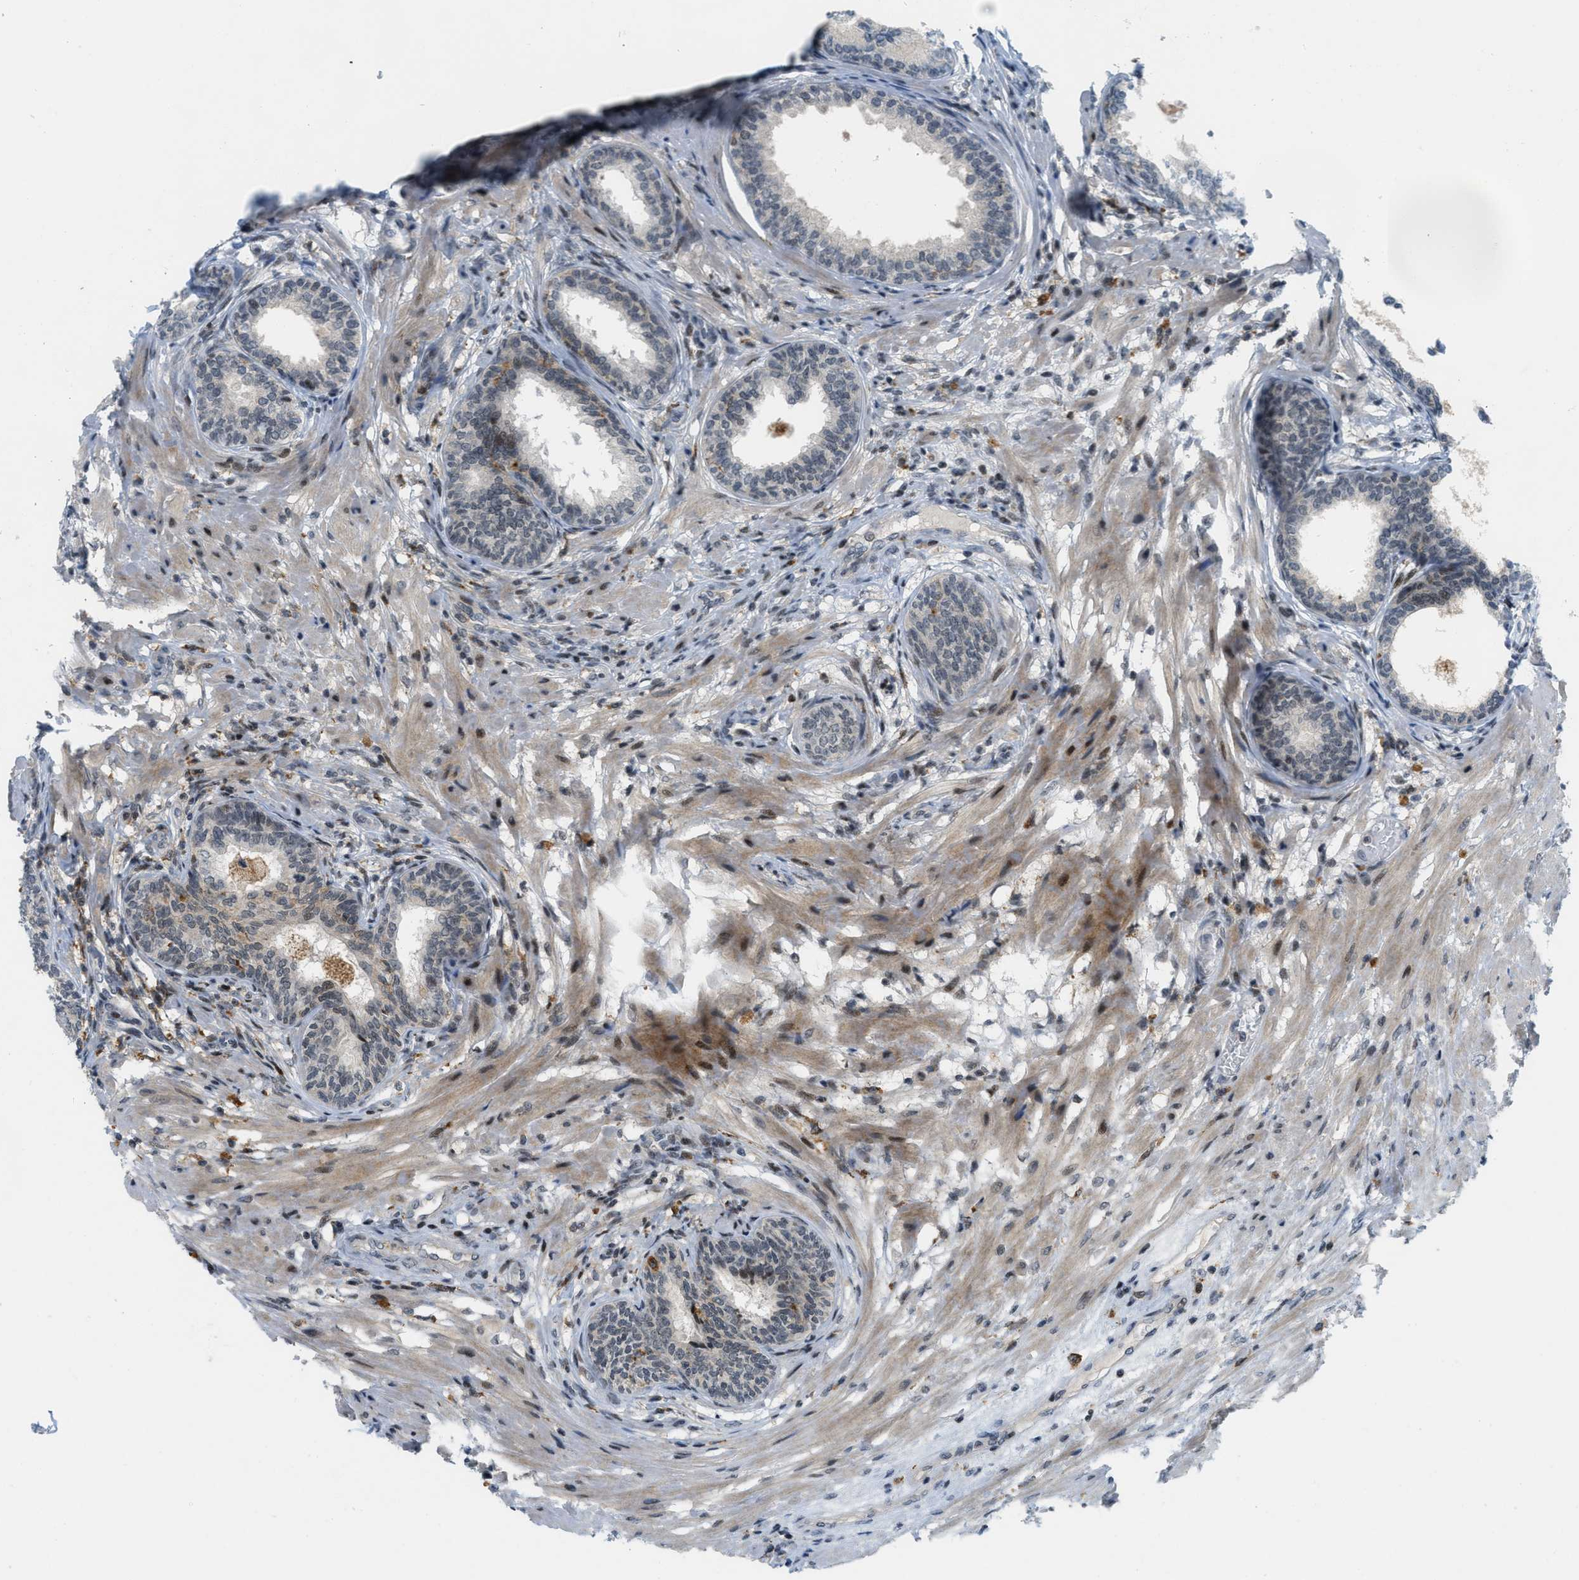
{"staining": {"intensity": "moderate", "quantity": "<25%", "location": "nuclear"}, "tissue": "prostate", "cell_type": "Glandular cells", "image_type": "normal", "snomed": [{"axis": "morphology", "description": "Normal tissue, NOS"}, {"axis": "topography", "description": "Prostate"}], "caption": "This is an image of immunohistochemistry staining of unremarkable prostate, which shows moderate staining in the nuclear of glandular cells.", "gene": "ING1", "patient": {"sex": "male", "age": 76}}